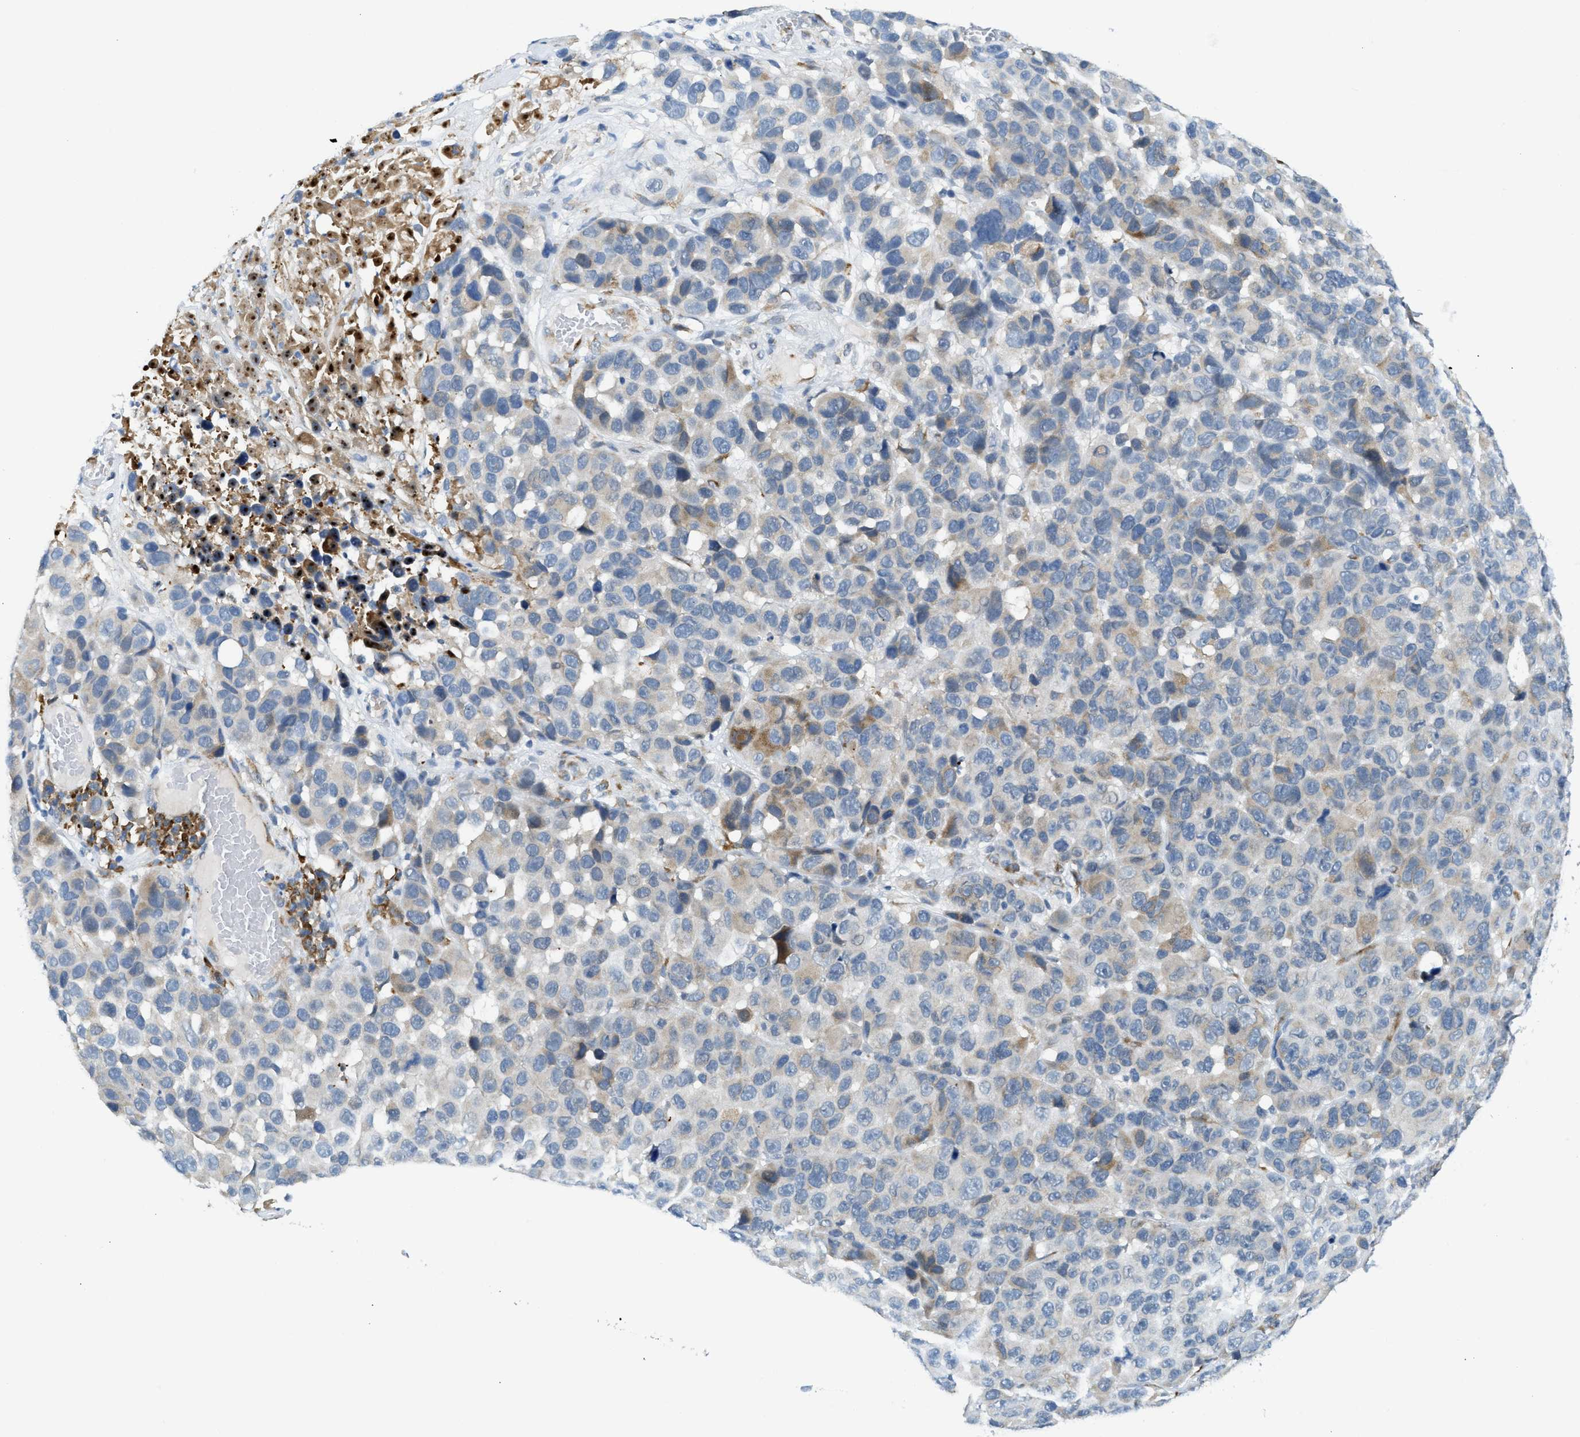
{"staining": {"intensity": "weak", "quantity": "25%-75%", "location": "cytoplasmic/membranous"}, "tissue": "melanoma", "cell_type": "Tumor cells", "image_type": "cancer", "snomed": [{"axis": "morphology", "description": "Malignant melanoma, NOS"}, {"axis": "topography", "description": "Skin"}], "caption": "Protein expression analysis of human melanoma reveals weak cytoplasmic/membranous positivity in about 25%-75% of tumor cells.", "gene": "KCNC2", "patient": {"sex": "male", "age": 53}}